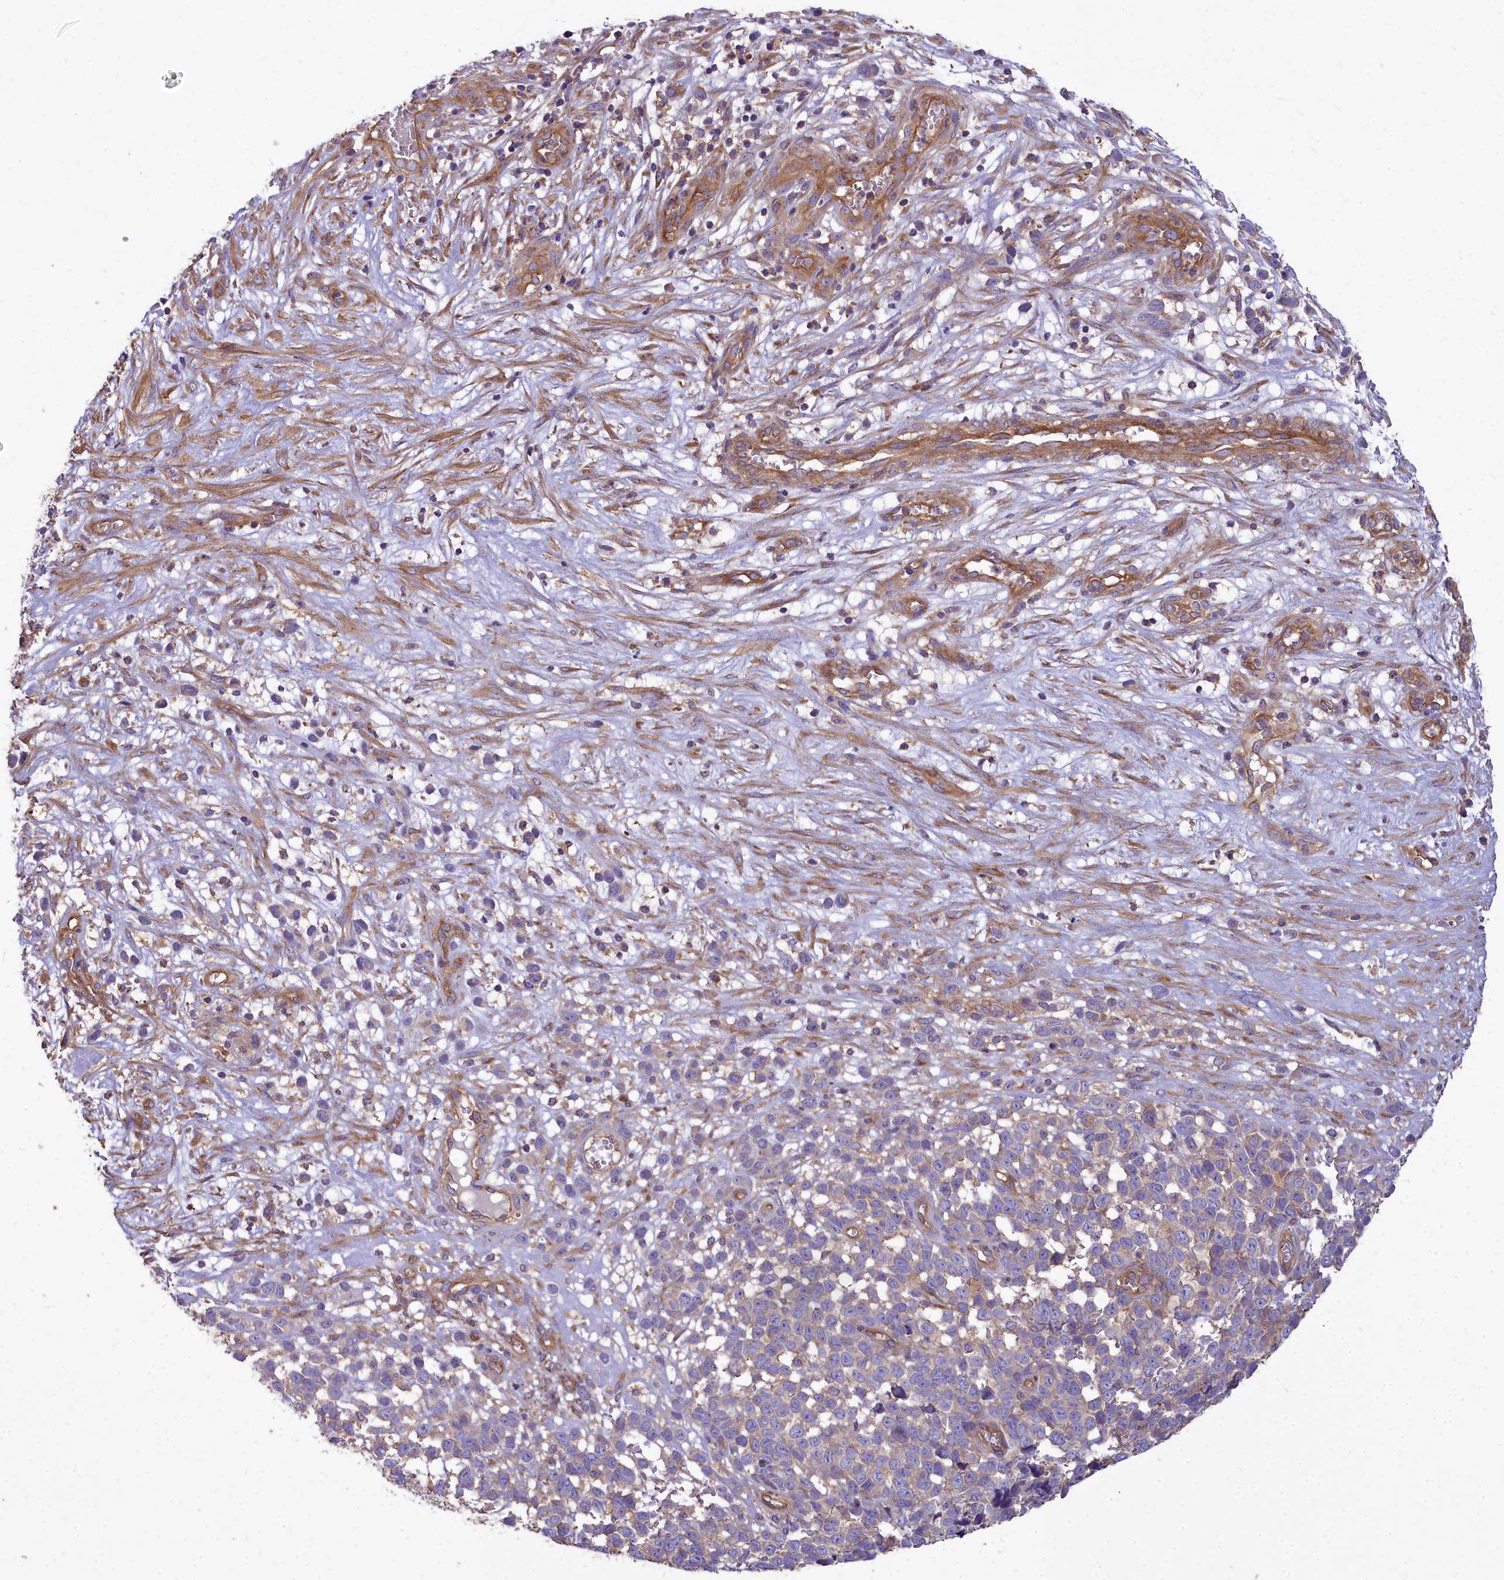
{"staining": {"intensity": "negative", "quantity": "none", "location": "none"}, "tissue": "melanoma", "cell_type": "Tumor cells", "image_type": "cancer", "snomed": [{"axis": "morphology", "description": "Malignant melanoma, NOS"}, {"axis": "topography", "description": "Nose, NOS"}], "caption": "The IHC histopathology image has no significant positivity in tumor cells of malignant melanoma tissue.", "gene": "DCTN3", "patient": {"sex": "female", "age": 48}}